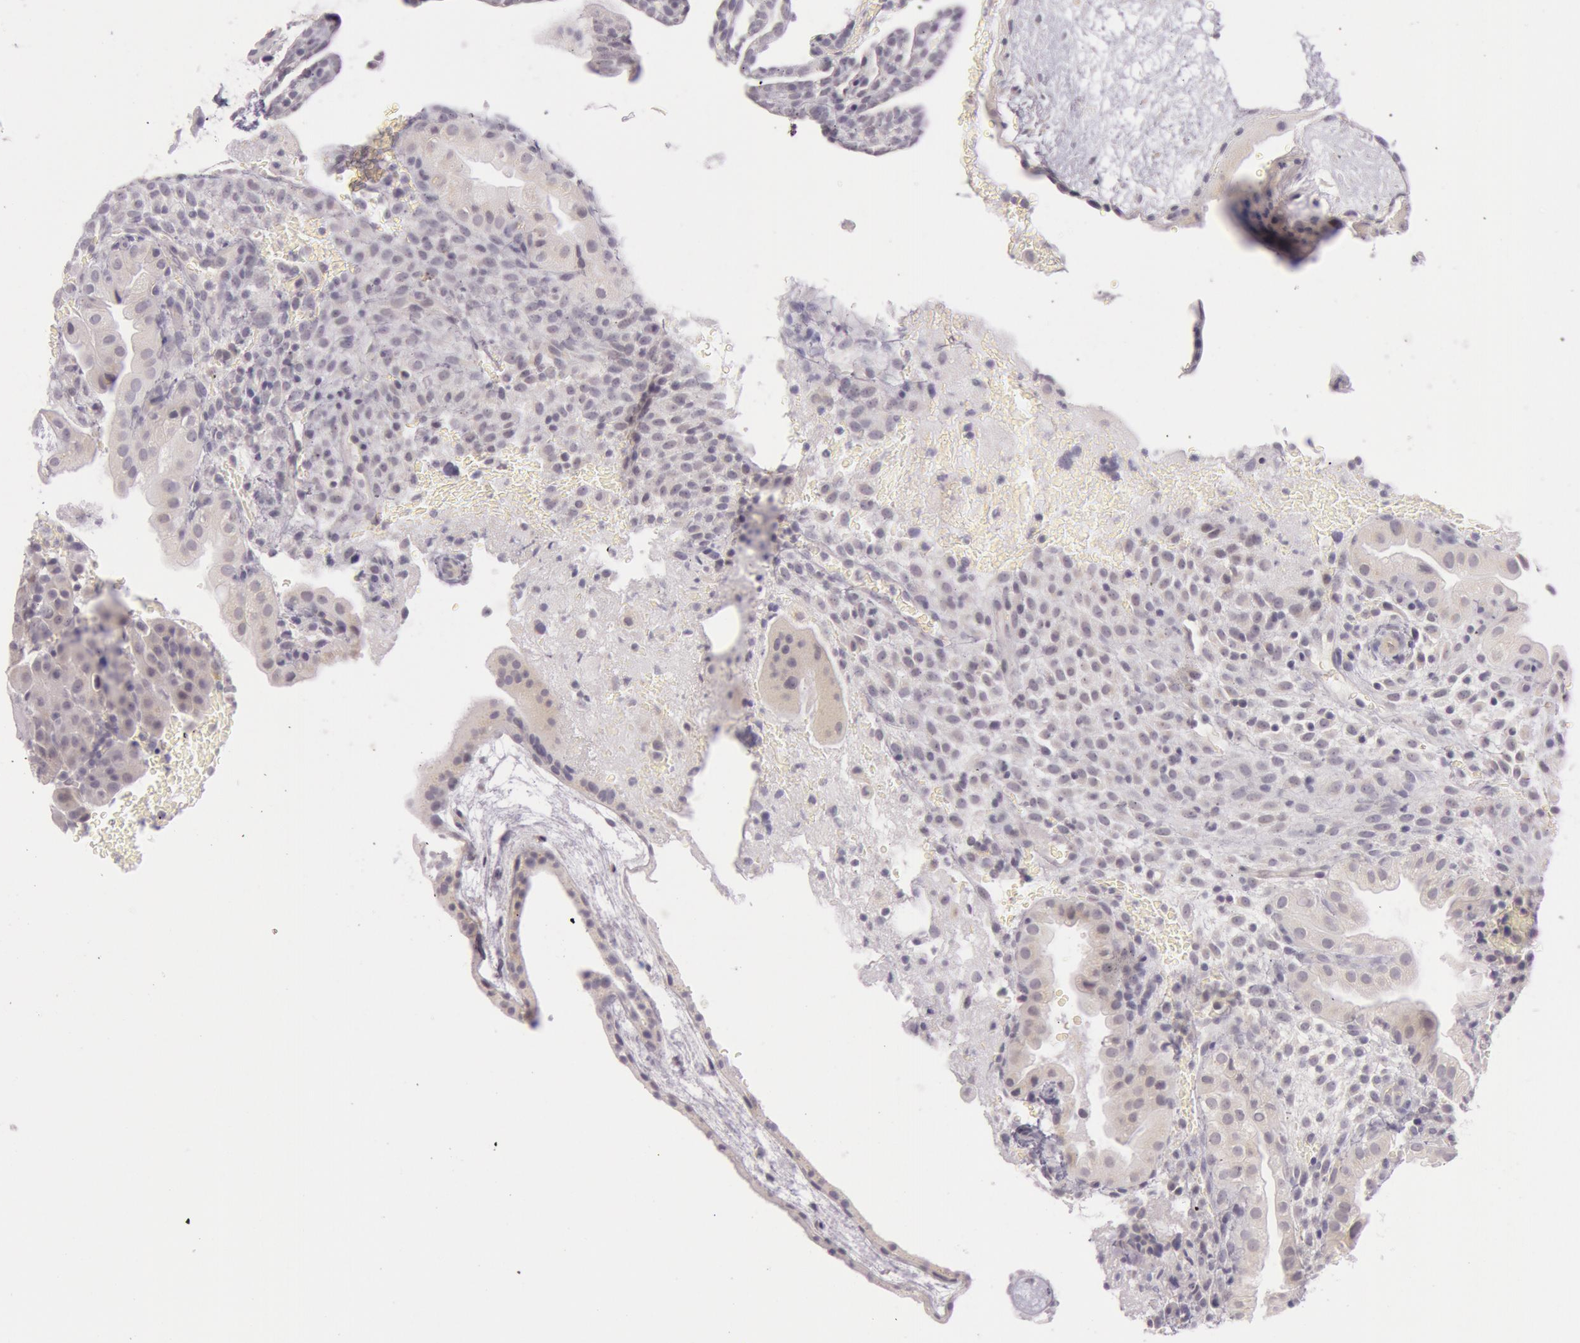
{"staining": {"intensity": "negative", "quantity": "none", "location": "none"}, "tissue": "placenta", "cell_type": "Decidual cells", "image_type": "normal", "snomed": [{"axis": "morphology", "description": "Normal tissue, NOS"}, {"axis": "topography", "description": "Placenta"}], "caption": "Immunohistochemistry histopathology image of normal human placenta stained for a protein (brown), which displays no positivity in decidual cells. The staining is performed using DAB (3,3'-diaminobenzidine) brown chromogen with nuclei counter-stained in using hematoxylin.", "gene": "RBMY1A1", "patient": {"sex": "female", "age": 19}}